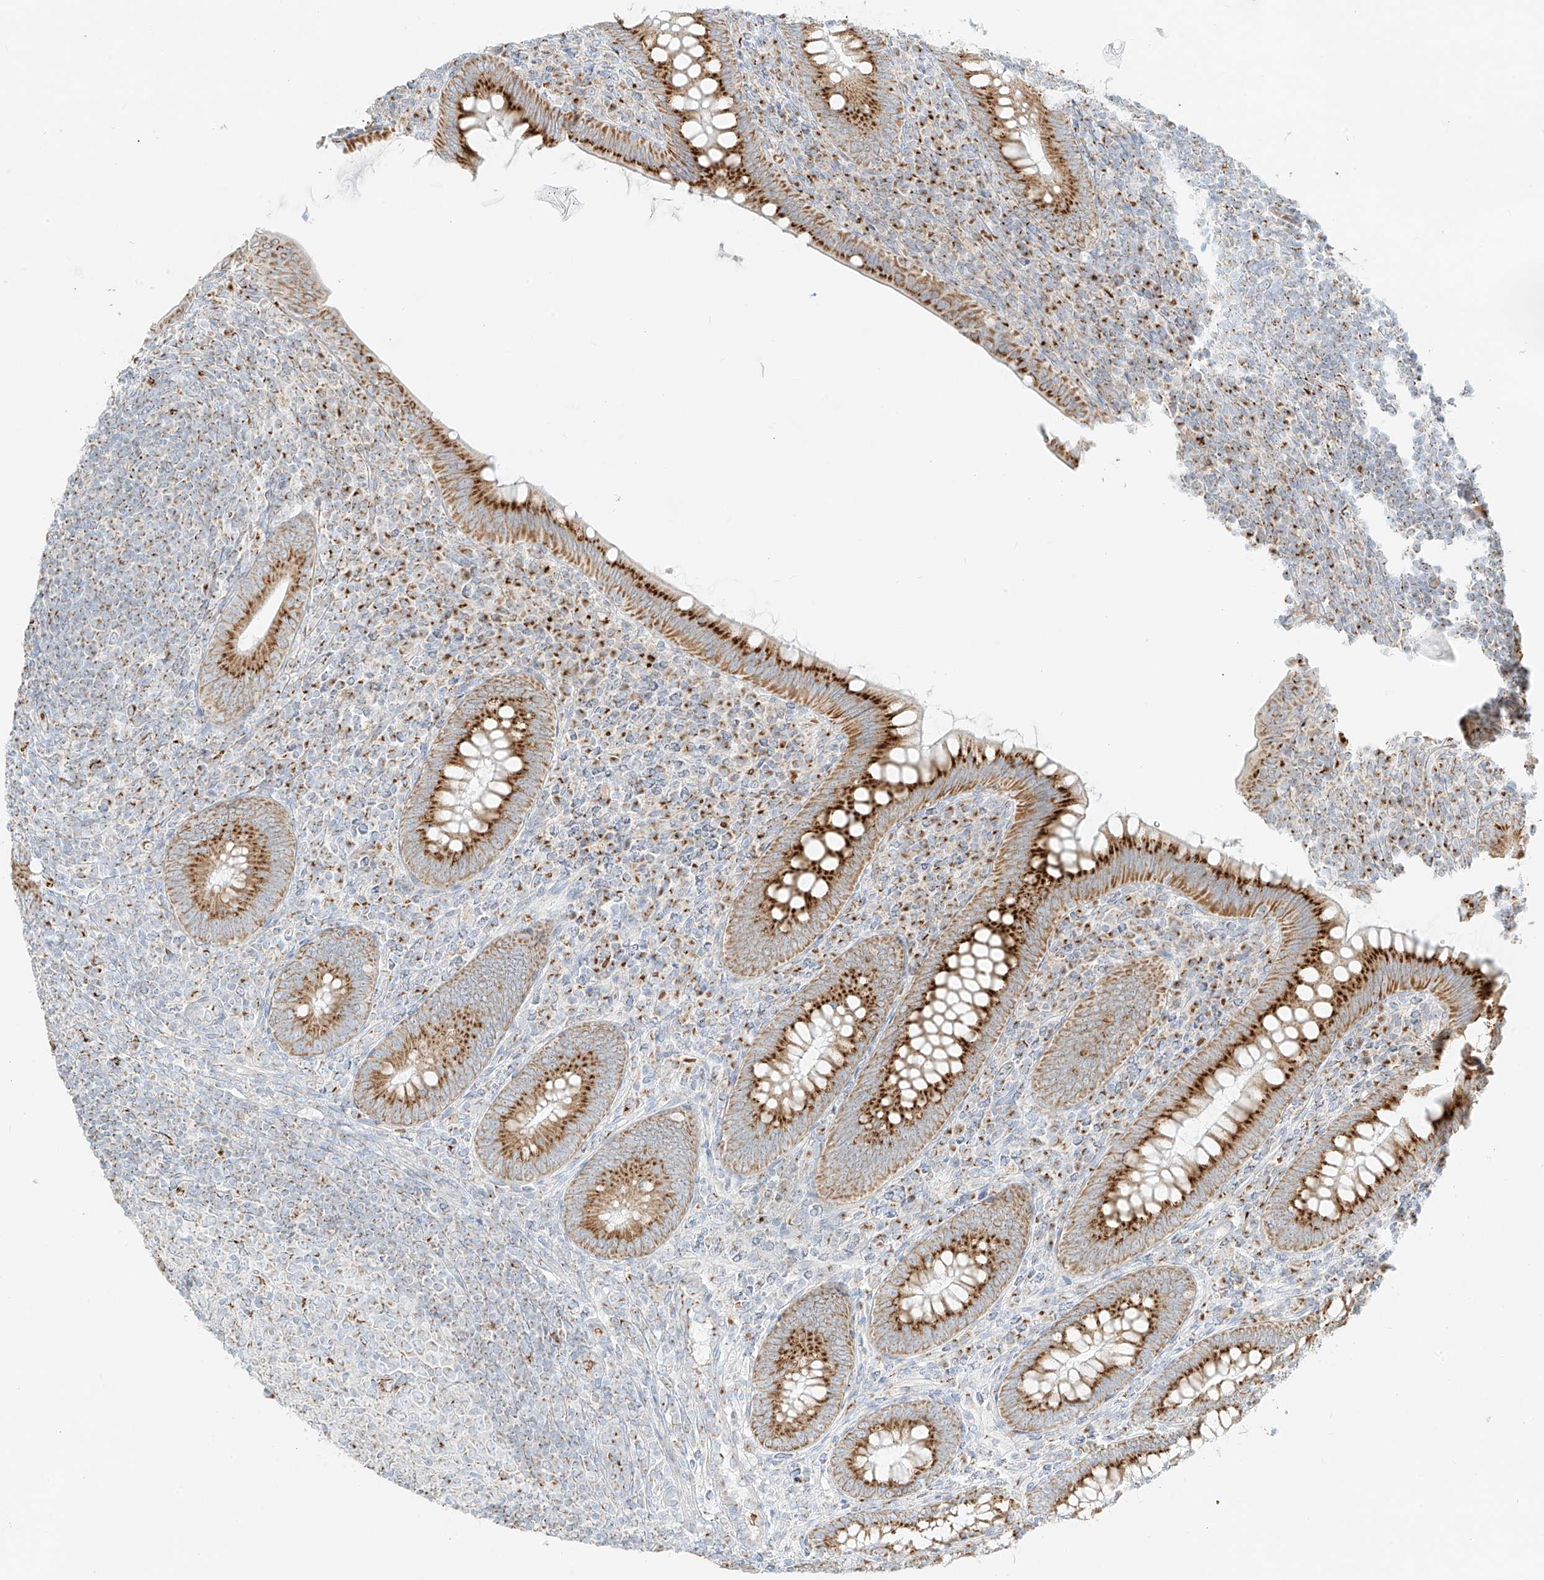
{"staining": {"intensity": "strong", "quantity": ">75%", "location": "cytoplasmic/membranous"}, "tissue": "appendix", "cell_type": "Glandular cells", "image_type": "normal", "snomed": [{"axis": "morphology", "description": "Normal tissue, NOS"}, {"axis": "topography", "description": "Appendix"}], "caption": "Immunohistochemical staining of benign appendix exhibits high levels of strong cytoplasmic/membranous expression in about >75% of glandular cells.", "gene": "TMEM87B", "patient": {"sex": "male", "age": 14}}